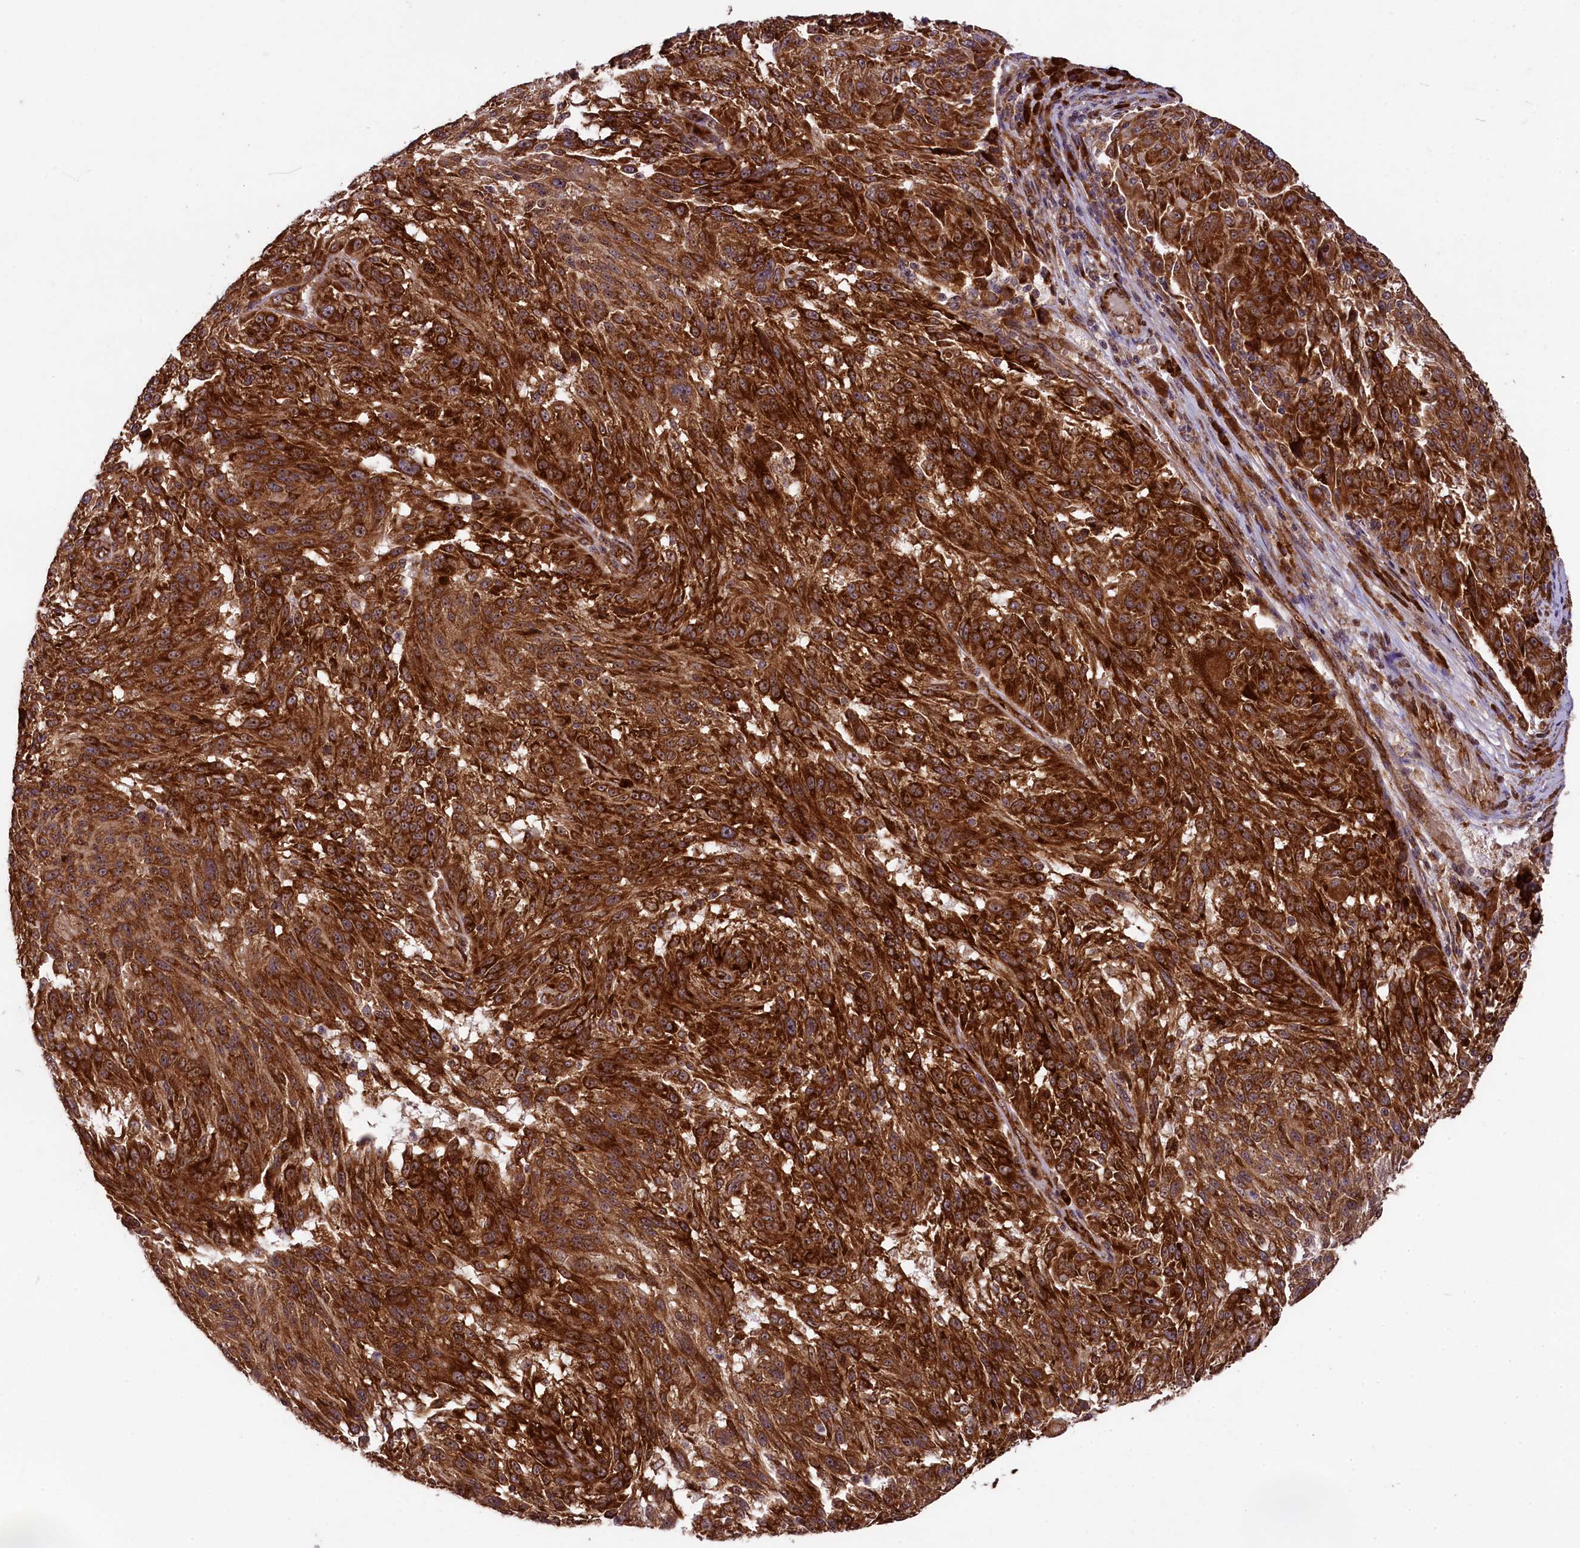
{"staining": {"intensity": "strong", "quantity": ">75%", "location": "cytoplasmic/membranous"}, "tissue": "melanoma", "cell_type": "Tumor cells", "image_type": "cancer", "snomed": [{"axis": "morphology", "description": "Malignant melanoma, NOS"}, {"axis": "topography", "description": "Skin"}], "caption": "Immunohistochemical staining of human melanoma shows high levels of strong cytoplasmic/membranous protein staining in about >75% of tumor cells. (DAB (3,3'-diaminobenzidine) IHC, brown staining for protein, blue staining for nuclei).", "gene": "LARP4", "patient": {"sex": "male", "age": 53}}